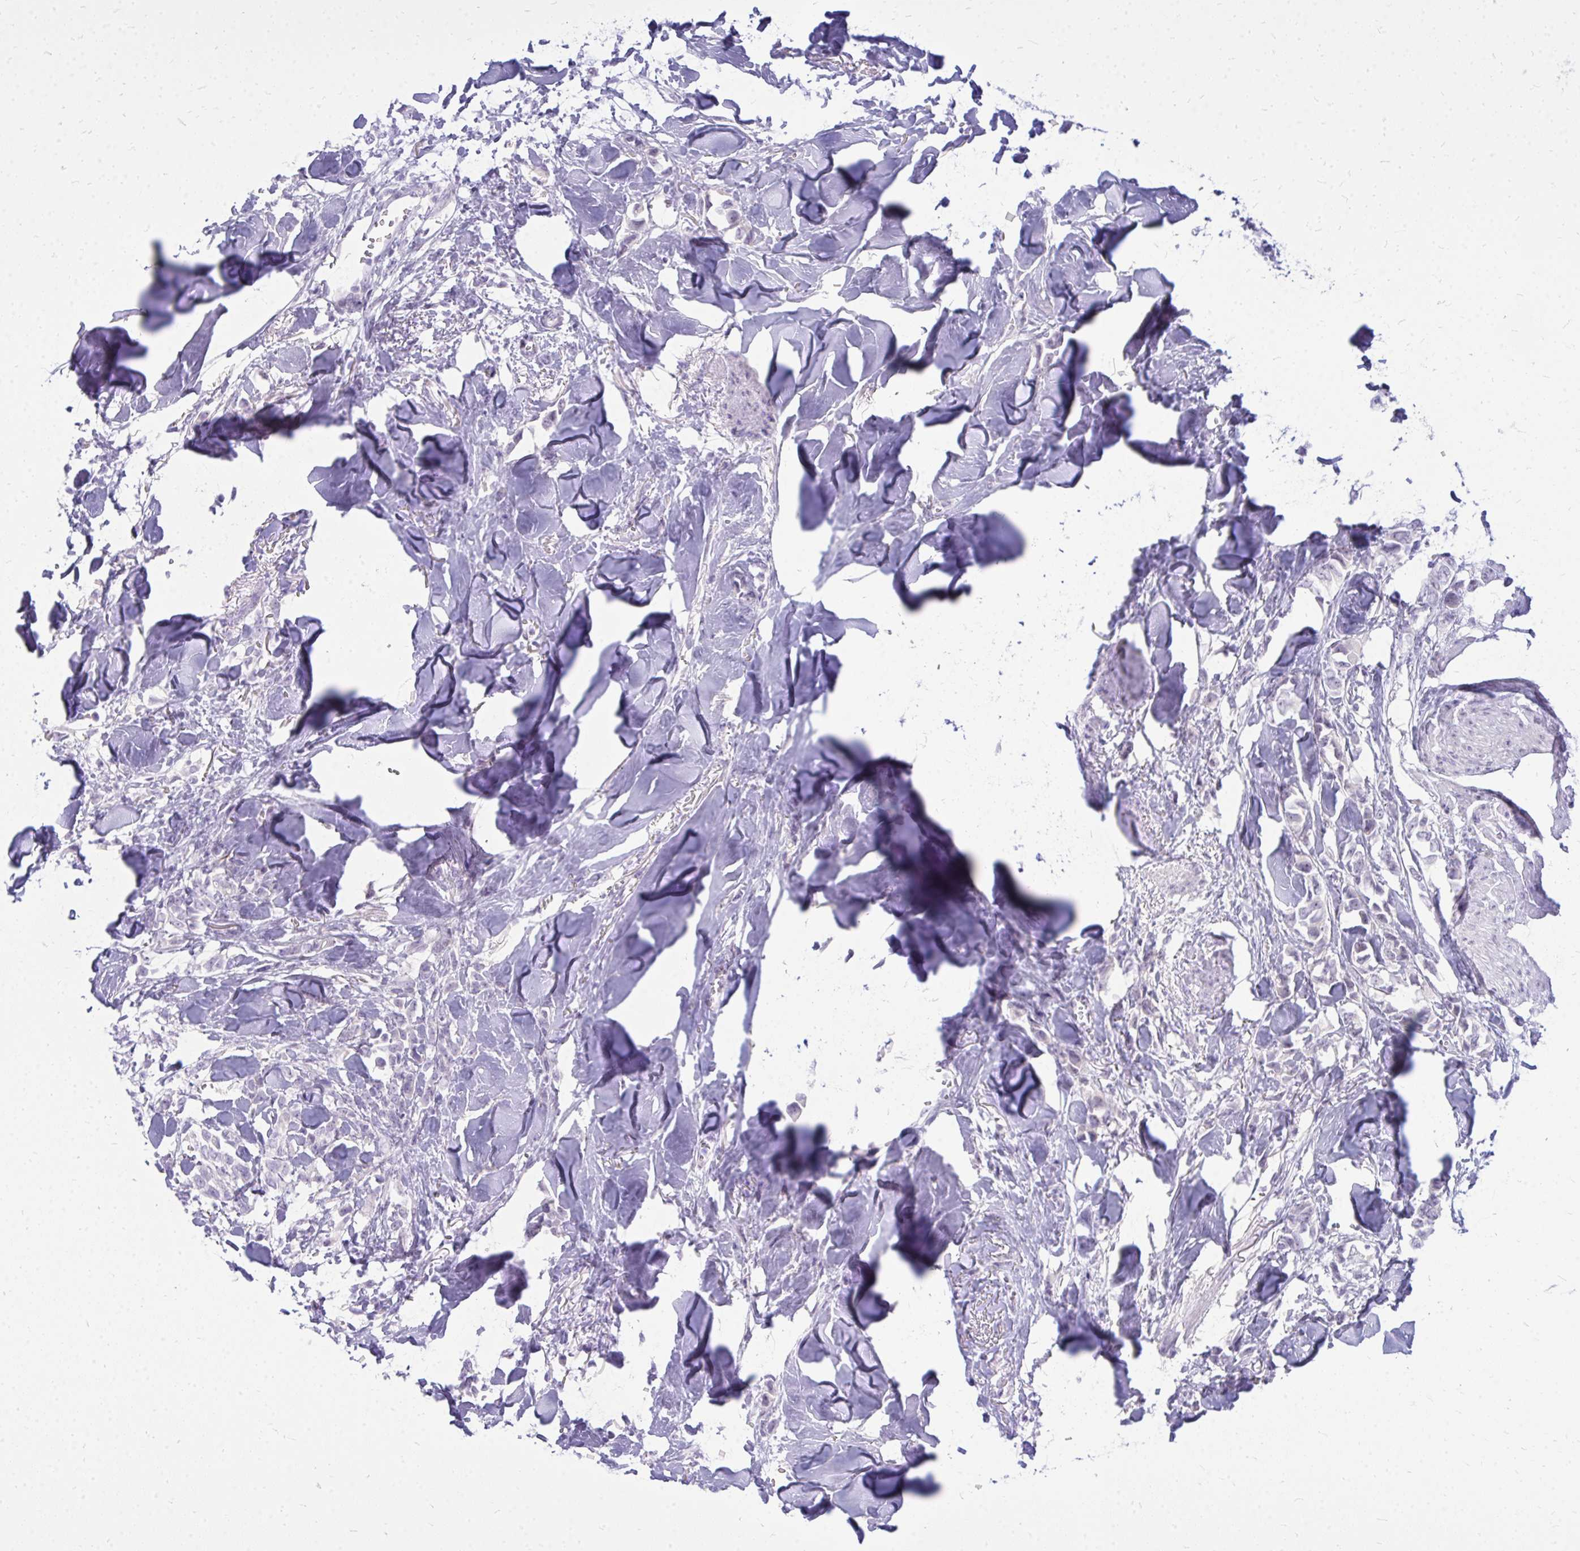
{"staining": {"intensity": "negative", "quantity": "none", "location": "none"}, "tissue": "breast cancer", "cell_type": "Tumor cells", "image_type": "cancer", "snomed": [{"axis": "morphology", "description": "Lobular carcinoma"}, {"axis": "topography", "description": "Breast"}], "caption": "A high-resolution image shows immunohistochemistry (IHC) staining of breast cancer, which exhibits no significant positivity in tumor cells.", "gene": "ZSCAN25", "patient": {"sex": "female", "age": 91}}